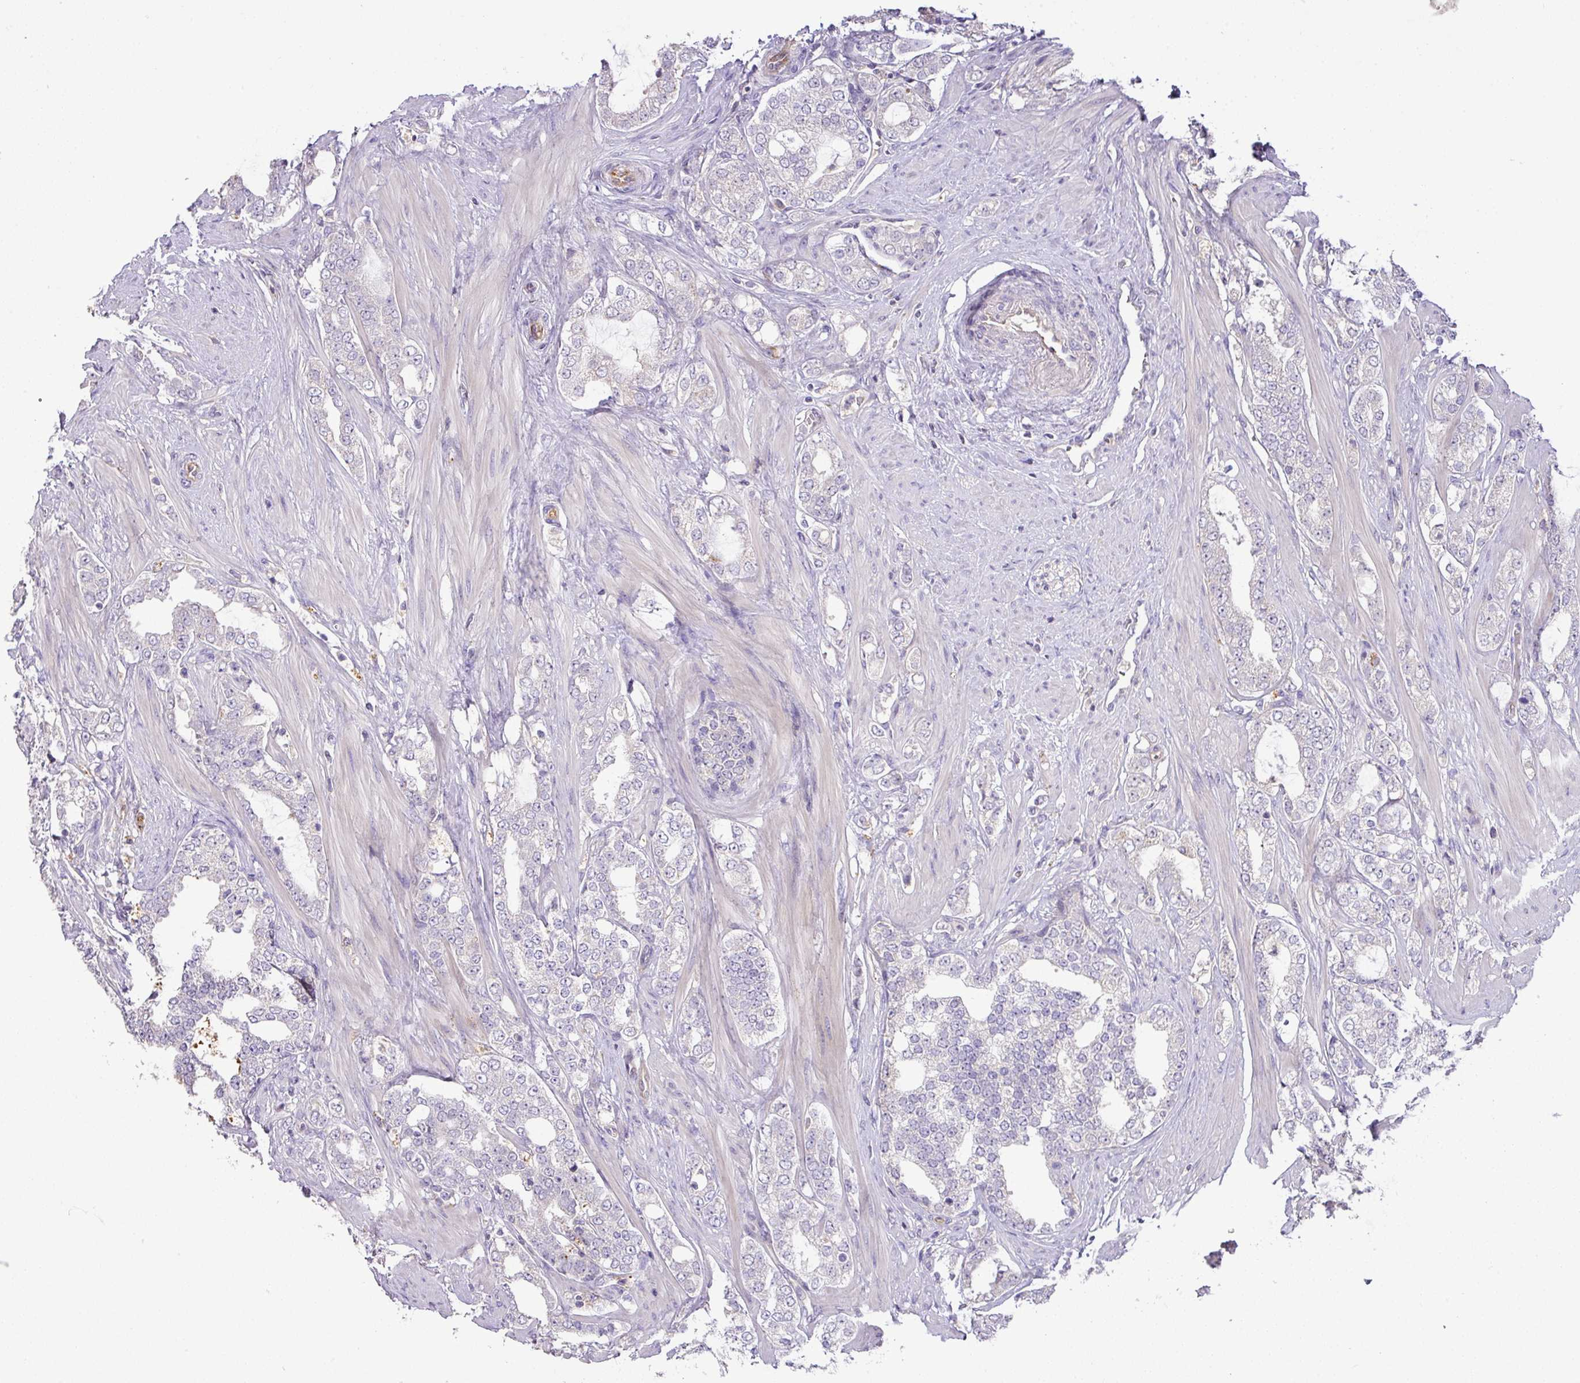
{"staining": {"intensity": "negative", "quantity": "none", "location": "none"}, "tissue": "prostate cancer", "cell_type": "Tumor cells", "image_type": "cancer", "snomed": [{"axis": "morphology", "description": "Adenocarcinoma, High grade"}, {"axis": "topography", "description": "Prostate"}], "caption": "This image is of prostate cancer stained with immunohistochemistry to label a protein in brown with the nuclei are counter-stained blue. There is no staining in tumor cells.", "gene": "HOXC13", "patient": {"sex": "male", "age": 64}}